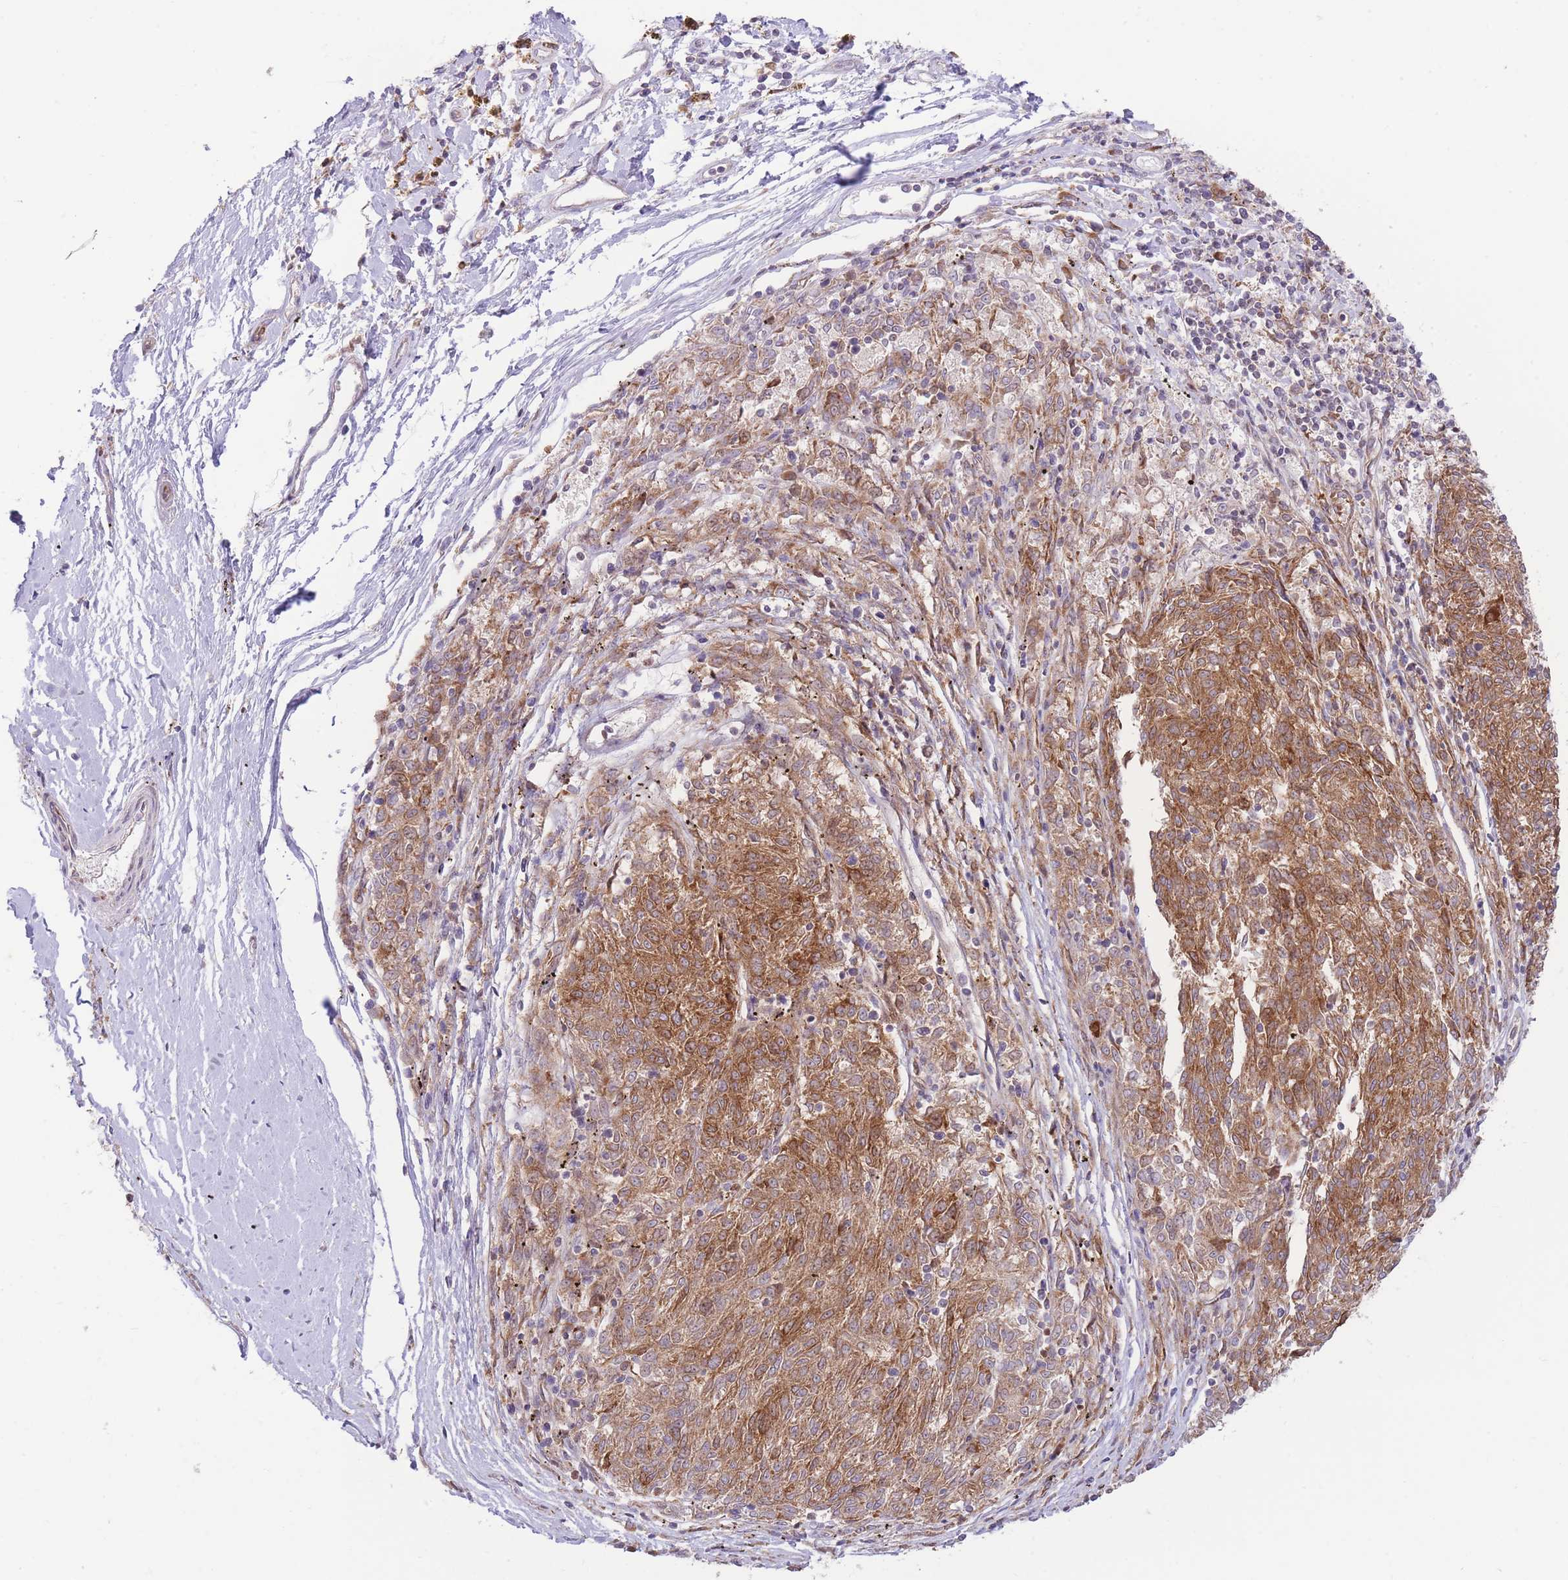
{"staining": {"intensity": "strong", "quantity": "25%-75%", "location": "cytoplasmic/membranous"}, "tissue": "melanoma", "cell_type": "Tumor cells", "image_type": "cancer", "snomed": [{"axis": "morphology", "description": "Malignant melanoma, NOS"}, {"axis": "topography", "description": "Skin"}], "caption": "Brown immunohistochemical staining in human melanoma demonstrates strong cytoplasmic/membranous staining in about 25%-75% of tumor cells. The staining was performed using DAB, with brown indicating positive protein expression. Nuclei are stained blue with hematoxylin.", "gene": "BOLA2B", "patient": {"sex": "female", "age": 72}}